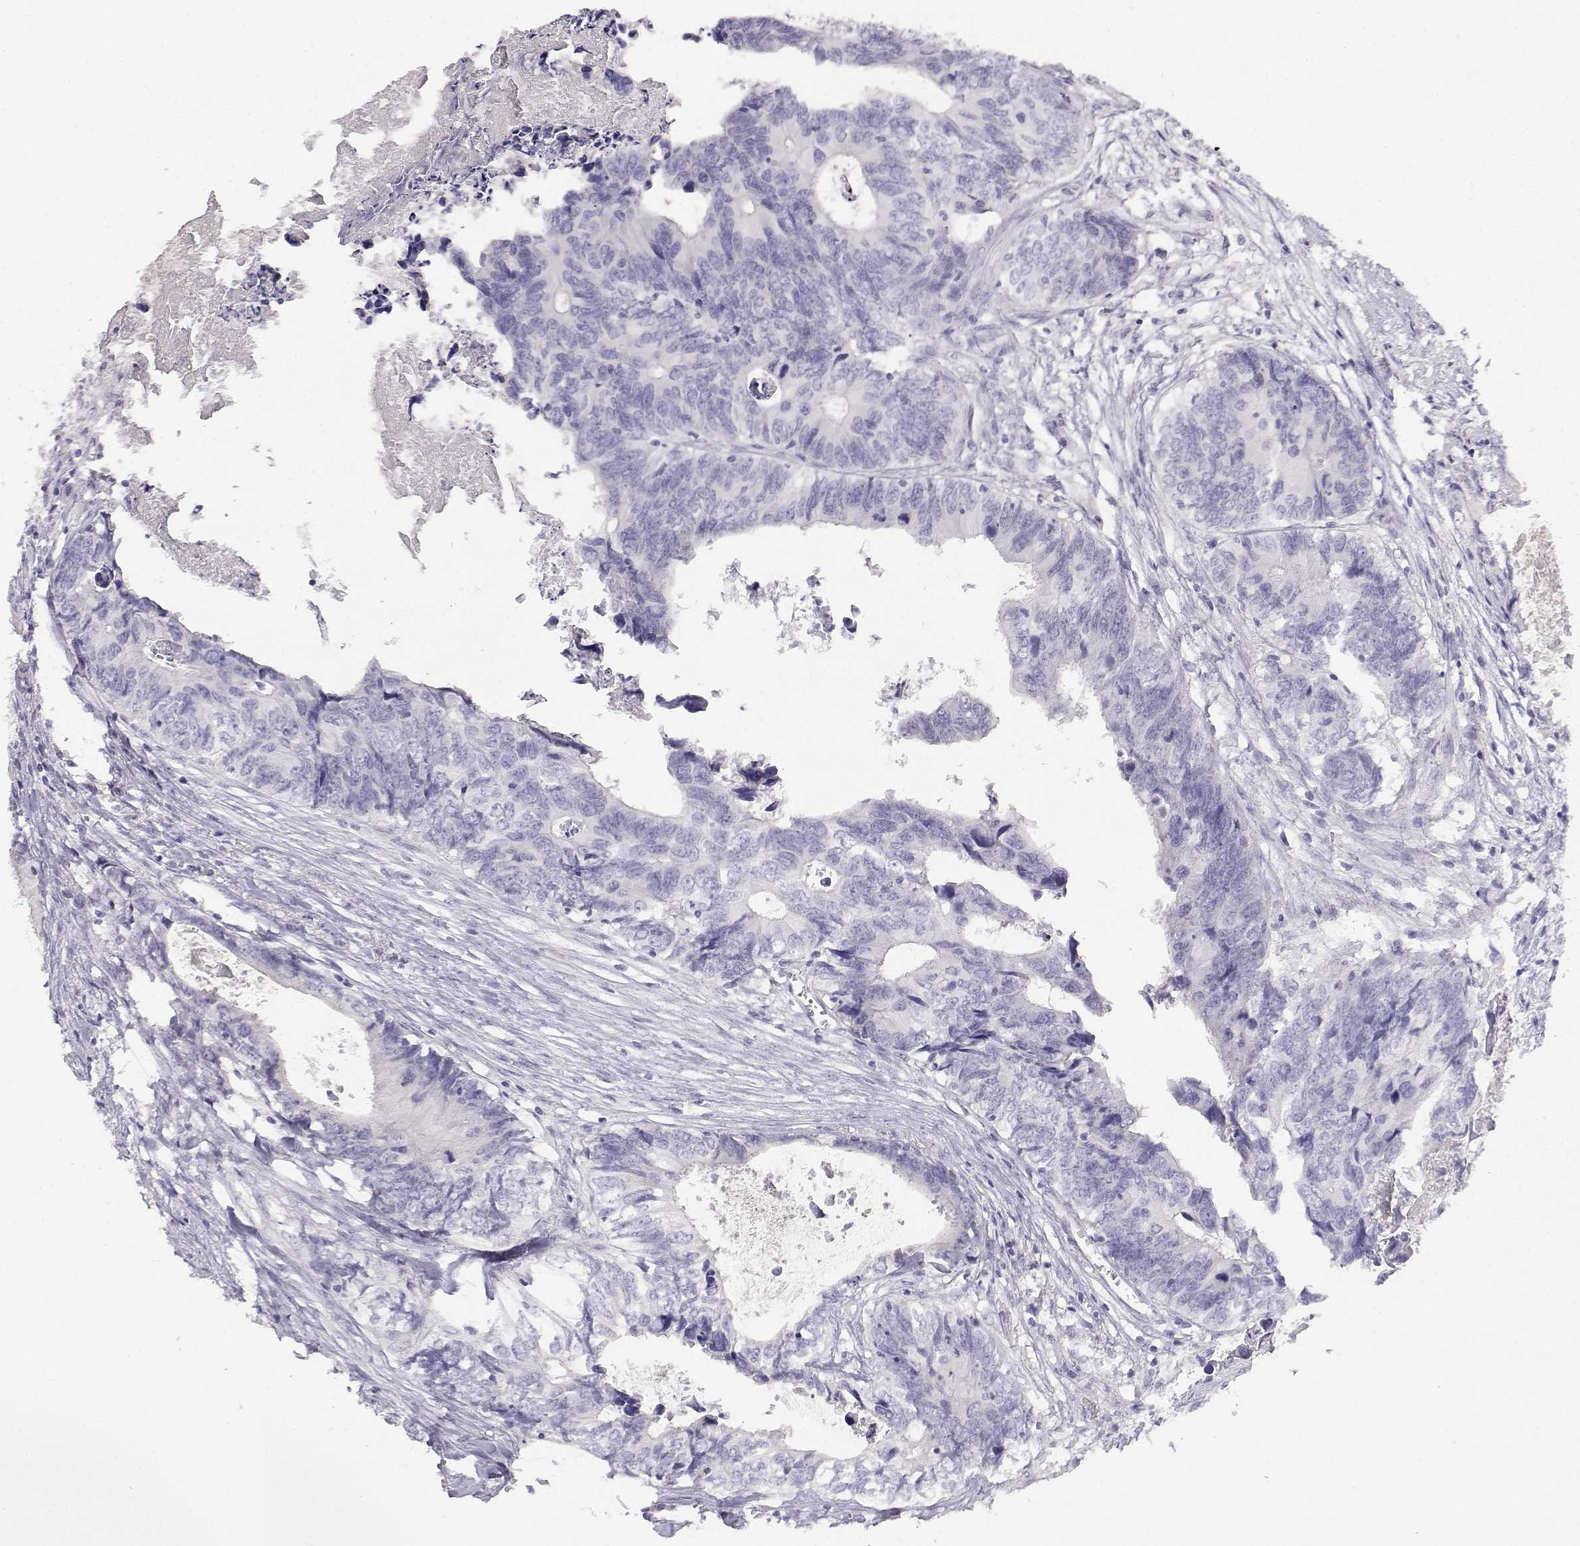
{"staining": {"intensity": "negative", "quantity": "none", "location": "none"}, "tissue": "colorectal cancer", "cell_type": "Tumor cells", "image_type": "cancer", "snomed": [{"axis": "morphology", "description": "Adenocarcinoma, NOS"}, {"axis": "topography", "description": "Colon"}], "caption": "Tumor cells are negative for brown protein staining in colorectal adenocarcinoma.", "gene": "GPR174", "patient": {"sex": "female", "age": 82}}